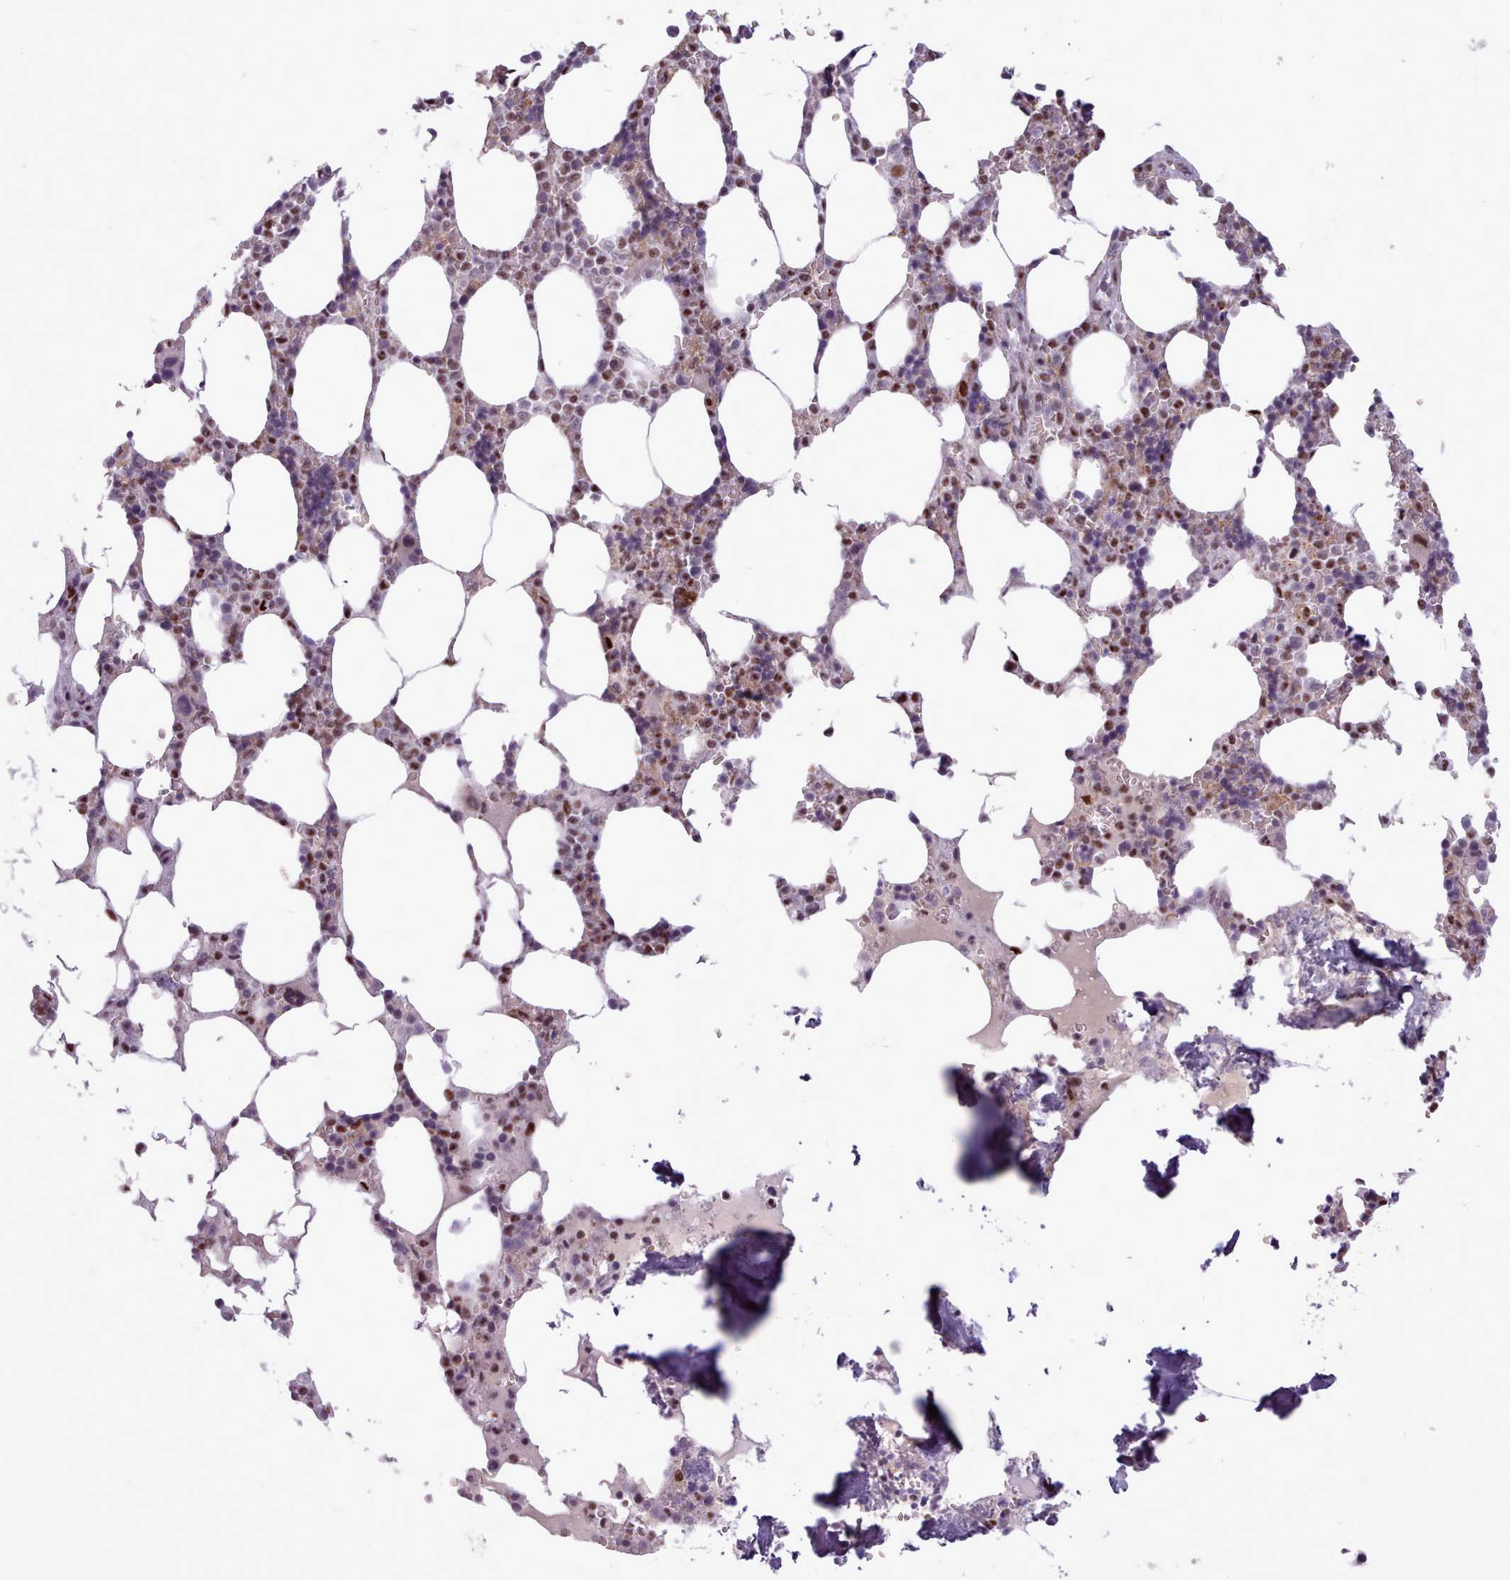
{"staining": {"intensity": "moderate", "quantity": "25%-75%", "location": "nuclear"}, "tissue": "bone marrow", "cell_type": "Hematopoietic cells", "image_type": "normal", "snomed": [{"axis": "morphology", "description": "Normal tissue, NOS"}, {"axis": "topography", "description": "Bone marrow"}], "caption": "A brown stain highlights moderate nuclear positivity of a protein in hematopoietic cells of unremarkable human bone marrow.", "gene": "SRSF4", "patient": {"sex": "male", "age": 64}}